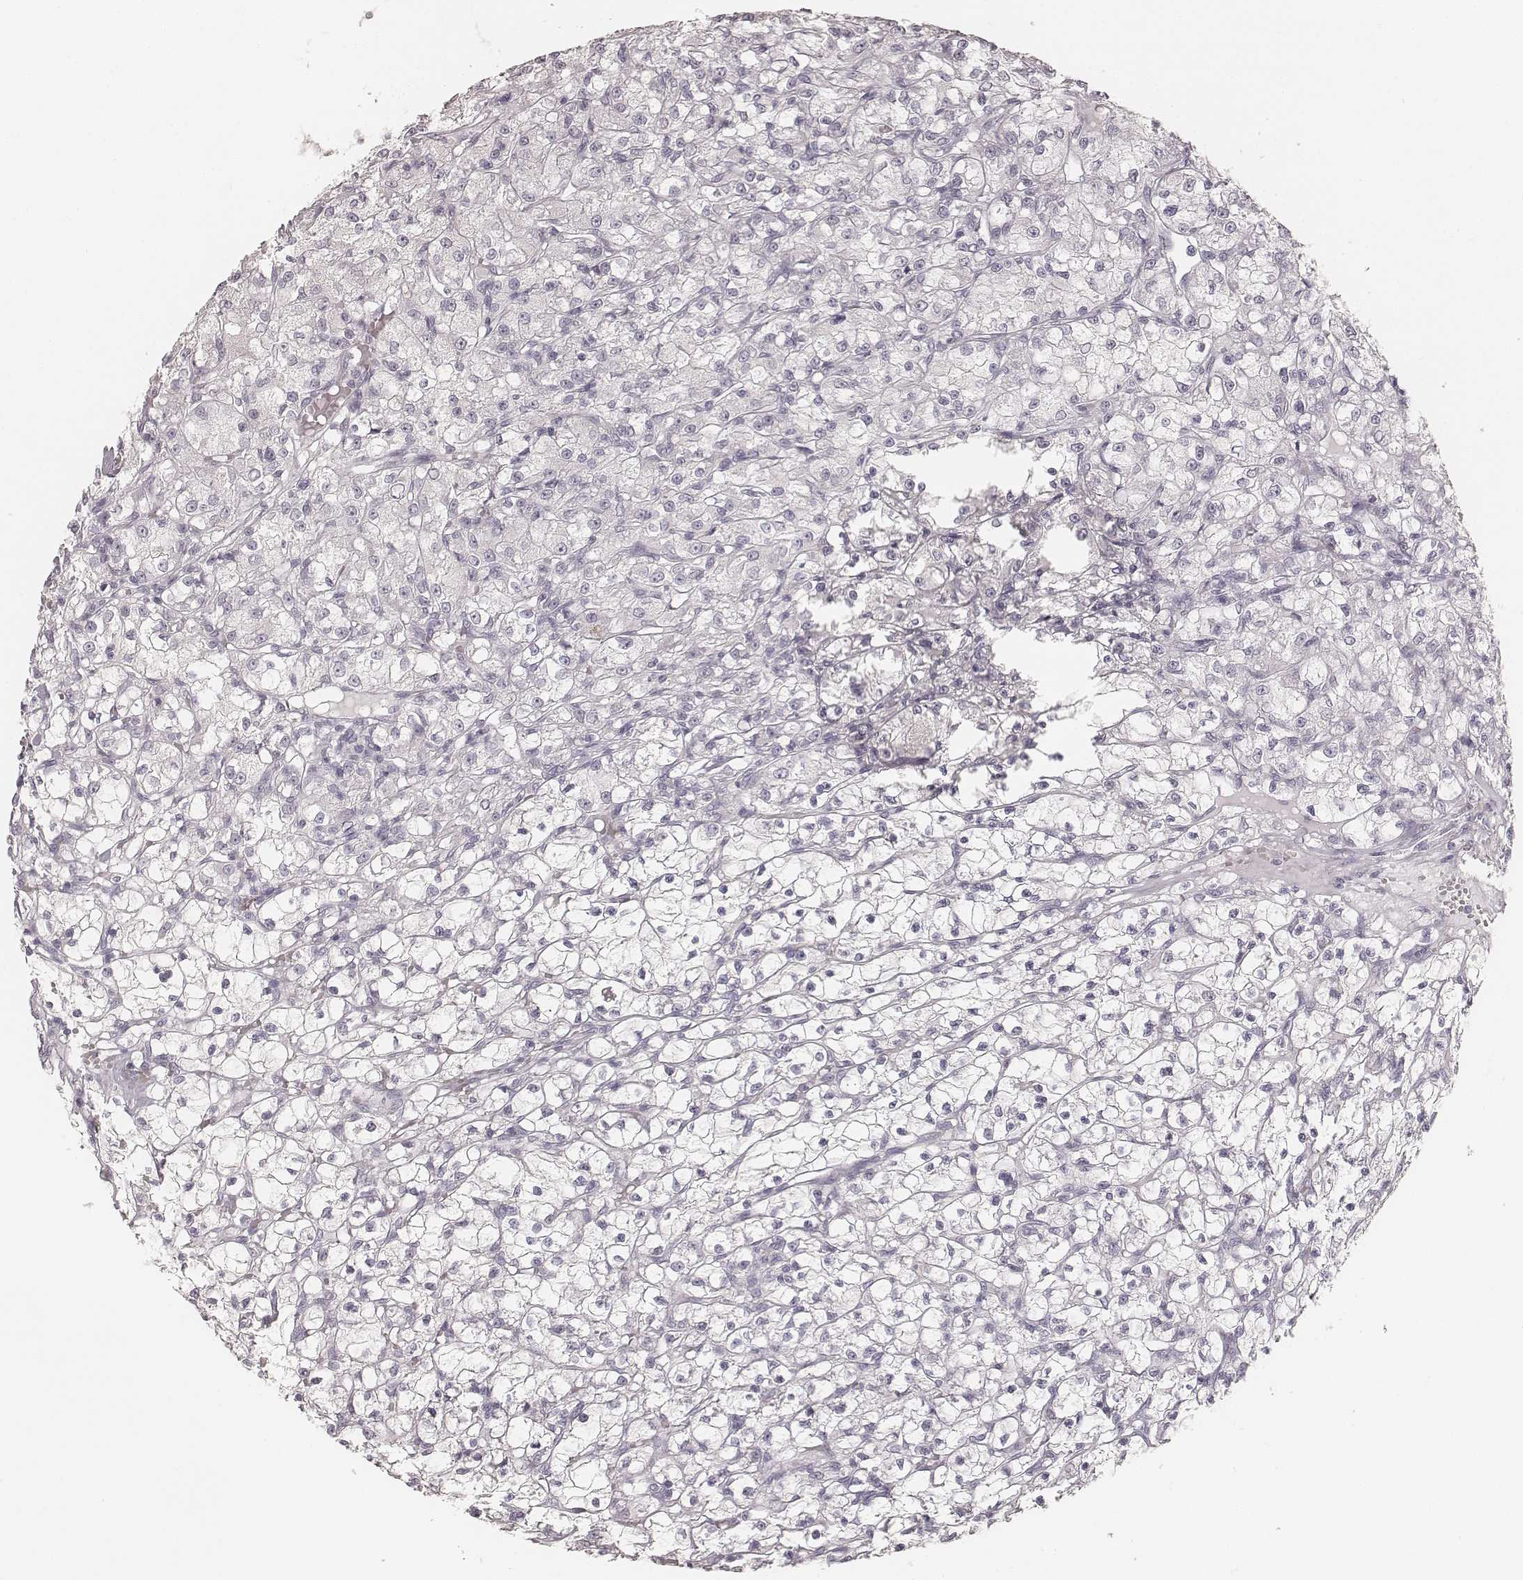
{"staining": {"intensity": "negative", "quantity": "none", "location": "none"}, "tissue": "renal cancer", "cell_type": "Tumor cells", "image_type": "cancer", "snomed": [{"axis": "morphology", "description": "Adenocarcinoma, NOS"}, {"axis": "topography", "description": "Kidney"}], "caption": "High power microscopy photomicrograph of an immunohistochemistry image of renal cancer (adenocarcinoma), revealing no significant staining in tumor cells.", "gene": "KRT72", "patient": {"sex": "female", "age": 59}}